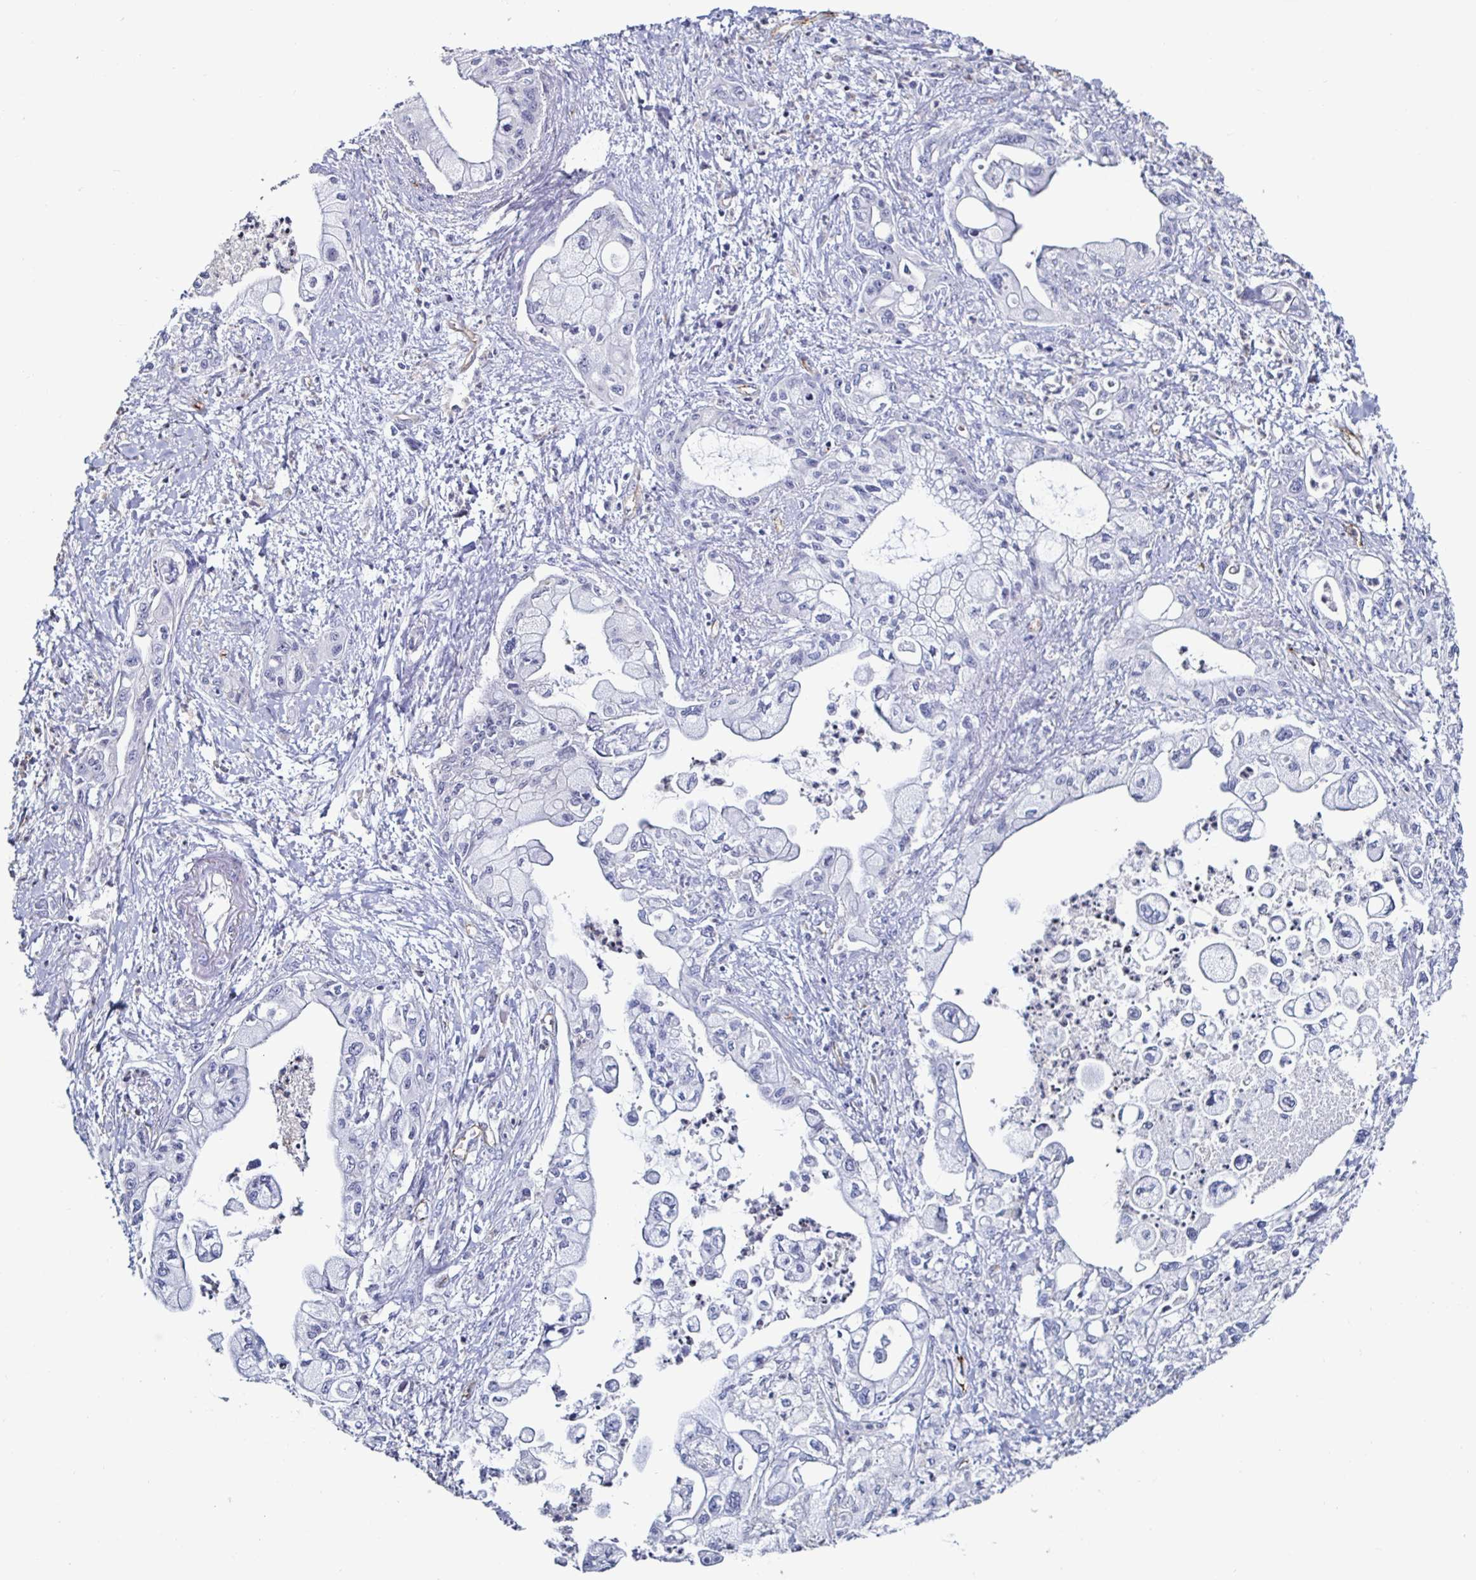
{"staining": {"intensity": "negative", "quantity": "none", "location": "none"}, "tissue": "pancreatic cancer", "cell_type": "Tumor cells", "image_type": "cancer", "snomed": [{"axis": "morphology", "description": "Adenocarcinoma, NOS"}, {"axis": "topography", "description": "Pancreas"}], "caption": "A photomicrograph of human pancreatic cancer (adenocarcinoma) is negative for staining in tumor cells.", "gene": "ACSBG2", "patient": {"sex": "male", "age": 61}}